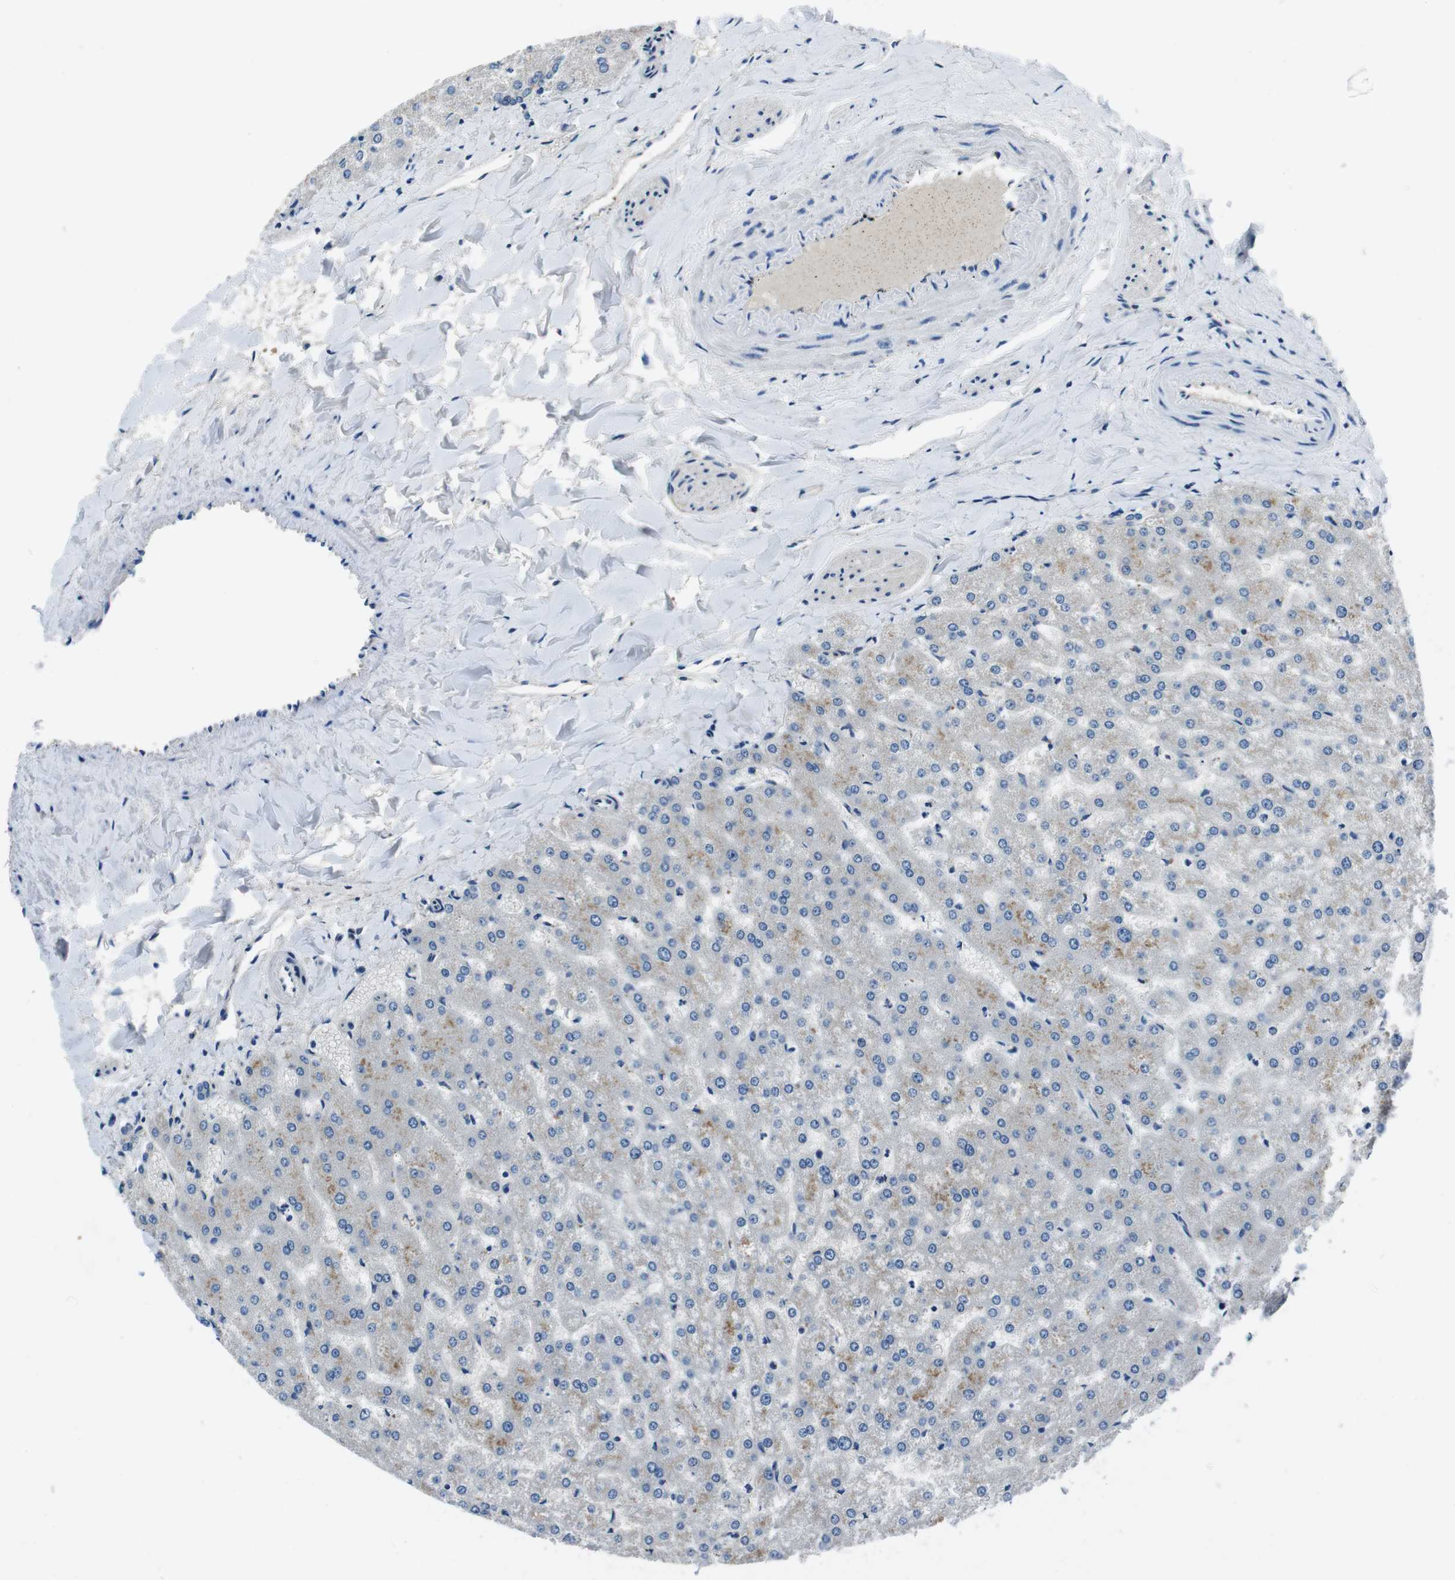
{"staining": {"intensity": "negative", "quantity": "none", "location": "none"}, "tissue": "liver", "cell_type": "Cholangiocytes", "image_type": "normal", "snomed": [{"axis": "morphology", "description": "Normal tissue, NOS"}, {"axis": "topography", "description": "Liver"}], "caption": "Immunohistochemical staining of normal human liver demonstrates no significant expression in cholangiocytes.", "gene": "CASQ1", "patient": {"sex": "female", "age": 32}}